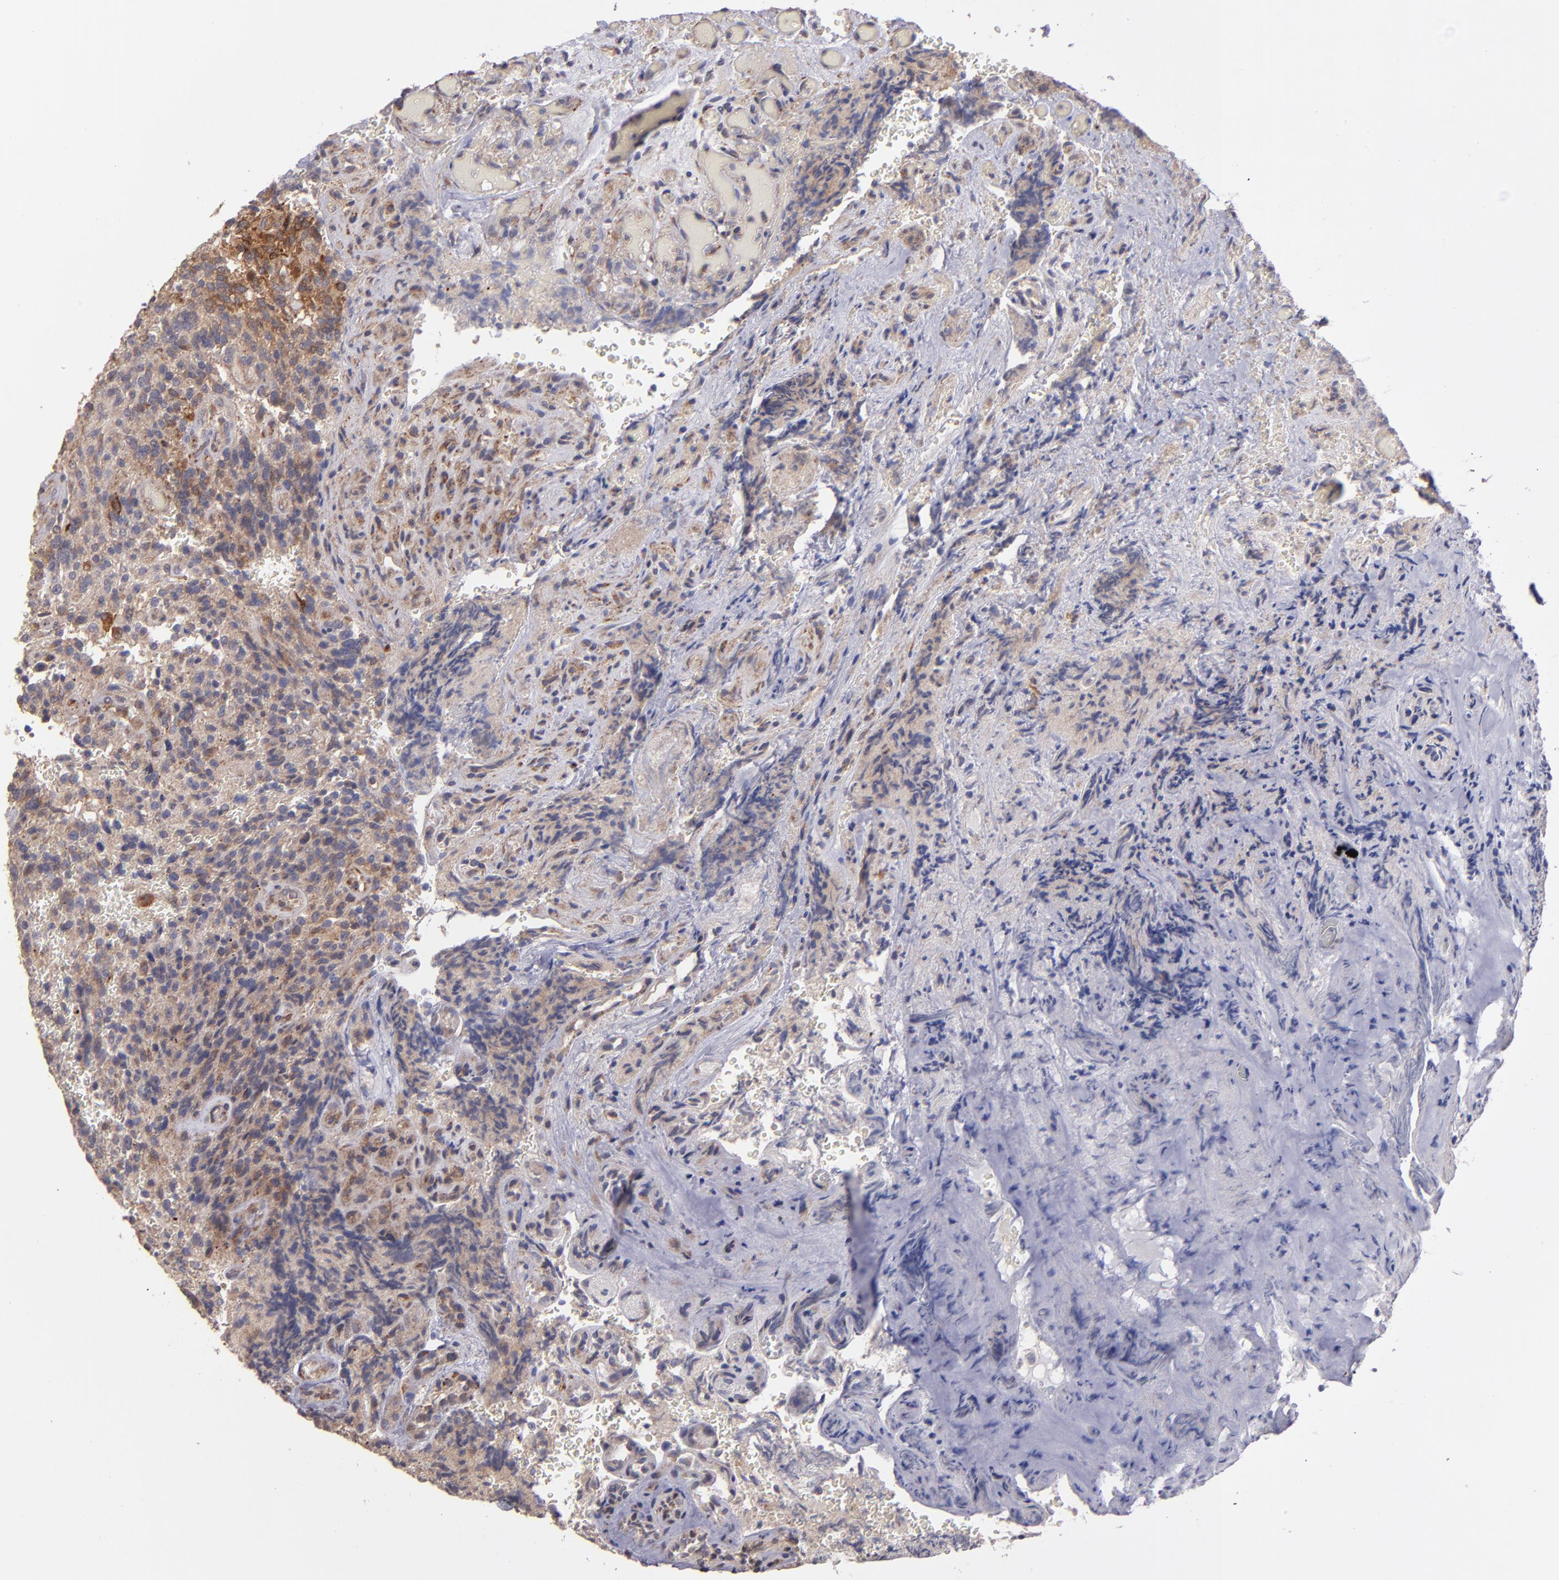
{"staining": {"intensity": "moderate", "quantity": ">75%", "location": "cytoplasmic/membranous"}, "tissue": "glioma", "cell_type": "Tumor cells", "image_type": "cancer", "snomed": [{"axis": "morphology", "description": "Normal tissue, NOS"}, {"axis": "morphology", "description": "Glioma, malignant, High grade"}, {"axis": "topography", "description": "Cerebral cortex"}], "caption": "The histopathology image exhibits a brown stain indicating the presence of a protein in the cytoplasmic/membranous of tumor cells in glioma.", "gene": "IFIH1", "patient": {"sex": "male", "age": 56}}